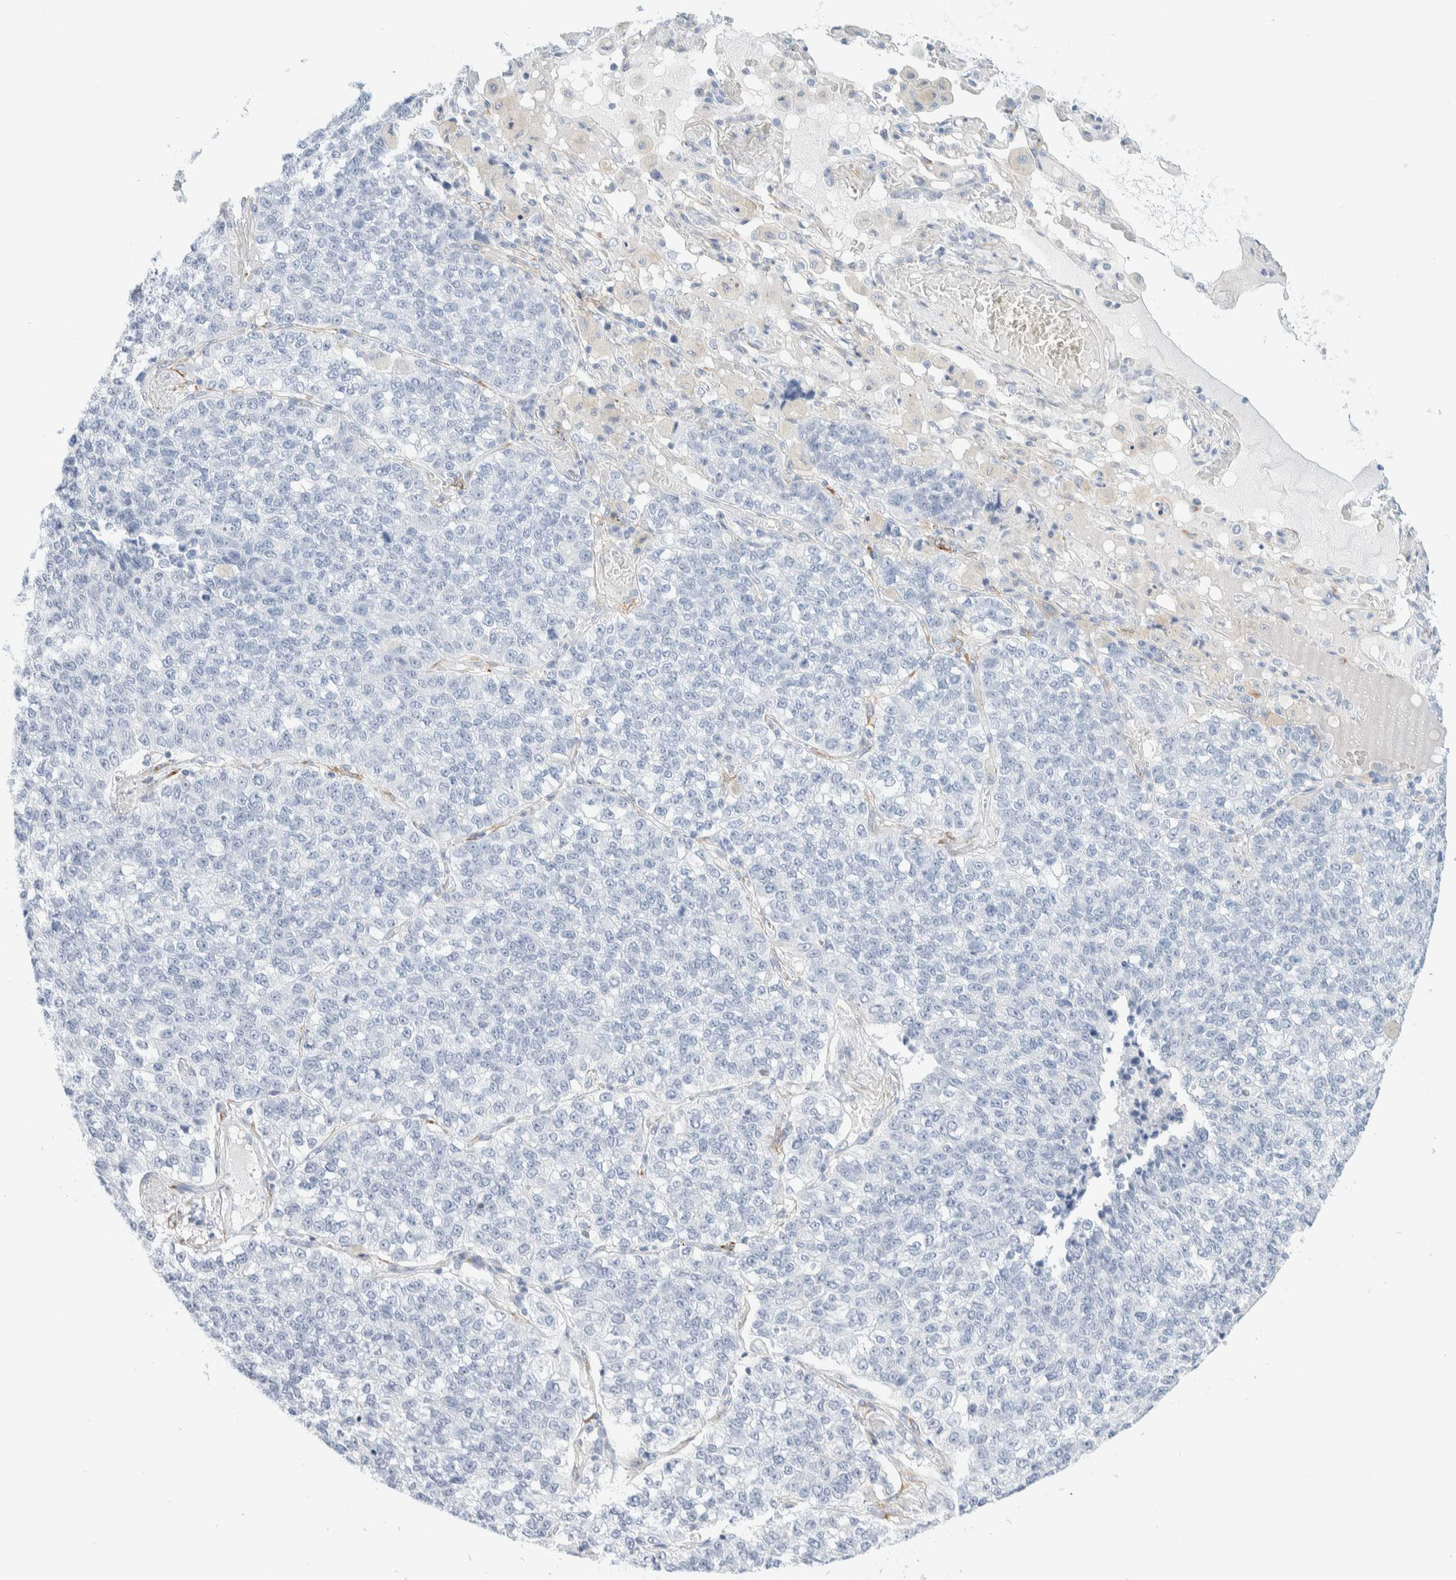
{"staining": {"intensity": "negative", "quantity": "none", "location": "none"}, "tissue": "lung cancer", "cell_type": "Tumor cells", "image_type": "cancer", "snomed": [{"axis": "morphology", "description": "Adenocarcinoma, NOS"}, {"axis": "topography", "description": "Lung"}], "caption": "Immunohistochemistry of lung cancer reveals no staining in tumor cells. Brightfield microscopy of immunohistochemistry stained with DAB (3,3'-diaminobenzidine) (brown) and hematoxylin (blue), captured at high magnification.", "gene": "ATCAY", "patient": {"sex": "male", "age": 49}}